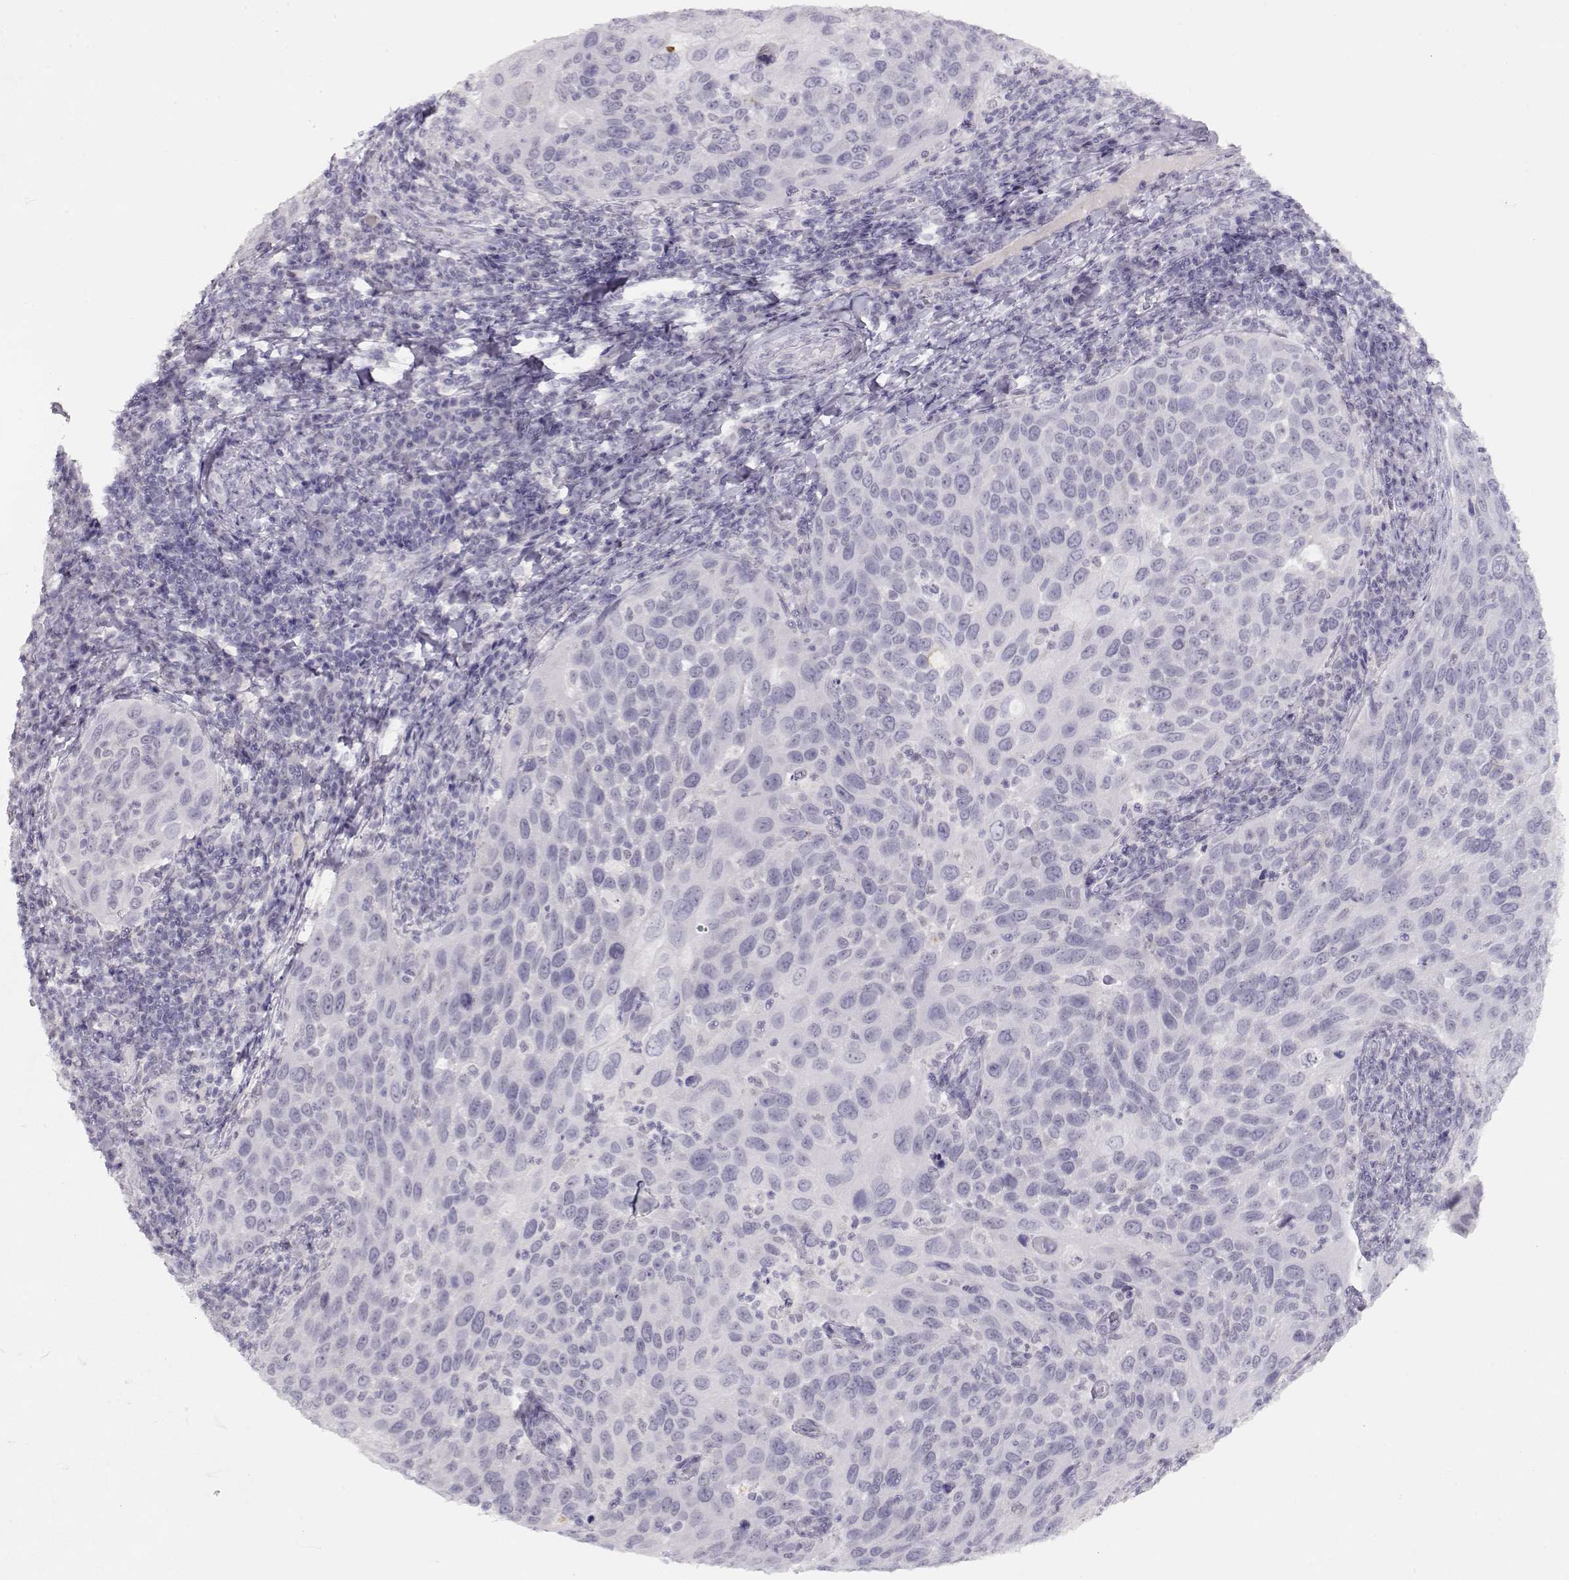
{"staining": {"intensity": "negative", "quantity": "none", "location": "none"}, "tissue": "cervical cancer", "cell_type": "Tumor cells", "image_type": "cancer", "snomed": [{"axis": "morphology", "description": "Squamous cell carcinoma, NOS"}, {"axis": "topography", "description": "Cervix"}], "caption": "Photomicrograph shows no protein staining in tumor cells of cervical cancer tissue.", "gene": "IMPG1", "patient": {"sex": "female", "age": 54}}